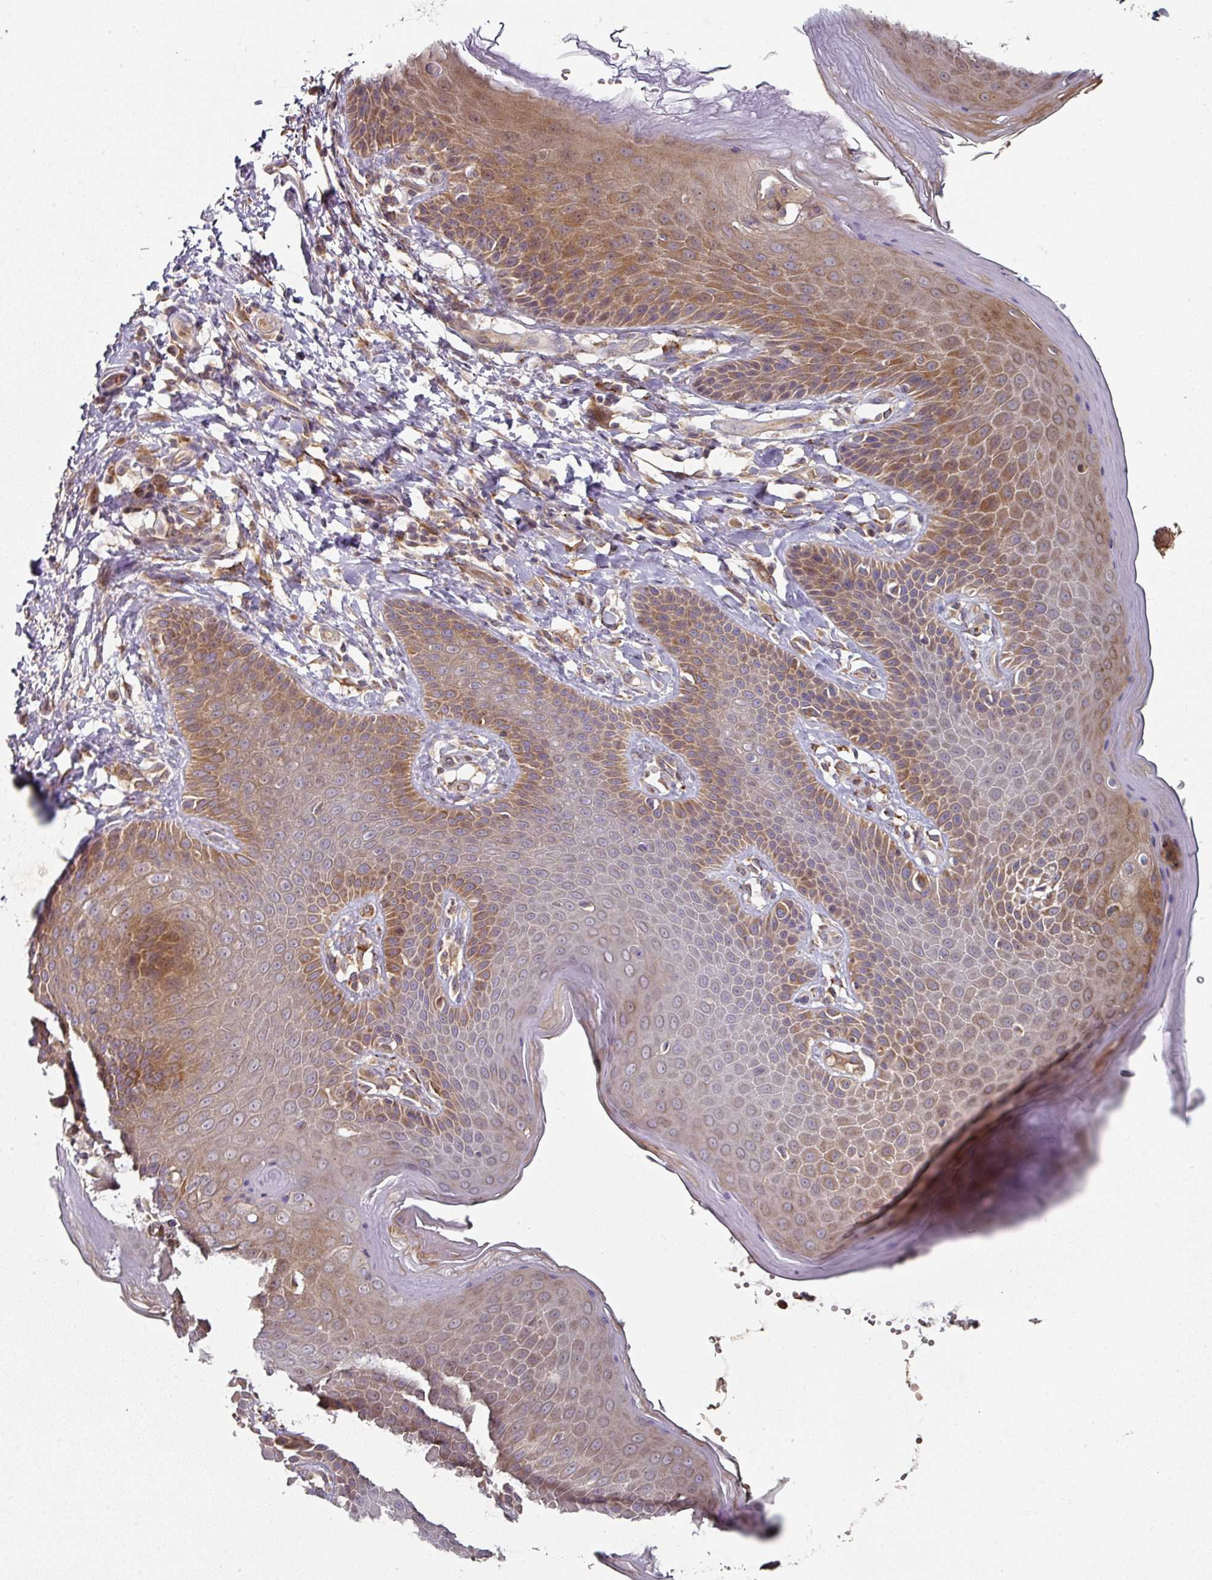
{"staining": {"intensity": "moderate", "quantity": ">75%", "location": "cytoplasmic/membranous"}, "tissue": "skin", "cell_type": "Epidermal cells", "image_type": "normal", "snomed": [{"axis": "morphology", "description": "Normal tissue, NOS"}, {"axis": "topography", "description": "Peripheral nerve tissue"}], "caption": "Immunohistochemical staining of benign human skin shows medium levels of moderate cytoplasmic/membranous expression in about >75% of epidermal cells.", "gene": "DNAJC7", "patient": {"sex": "male", "age": 51}}